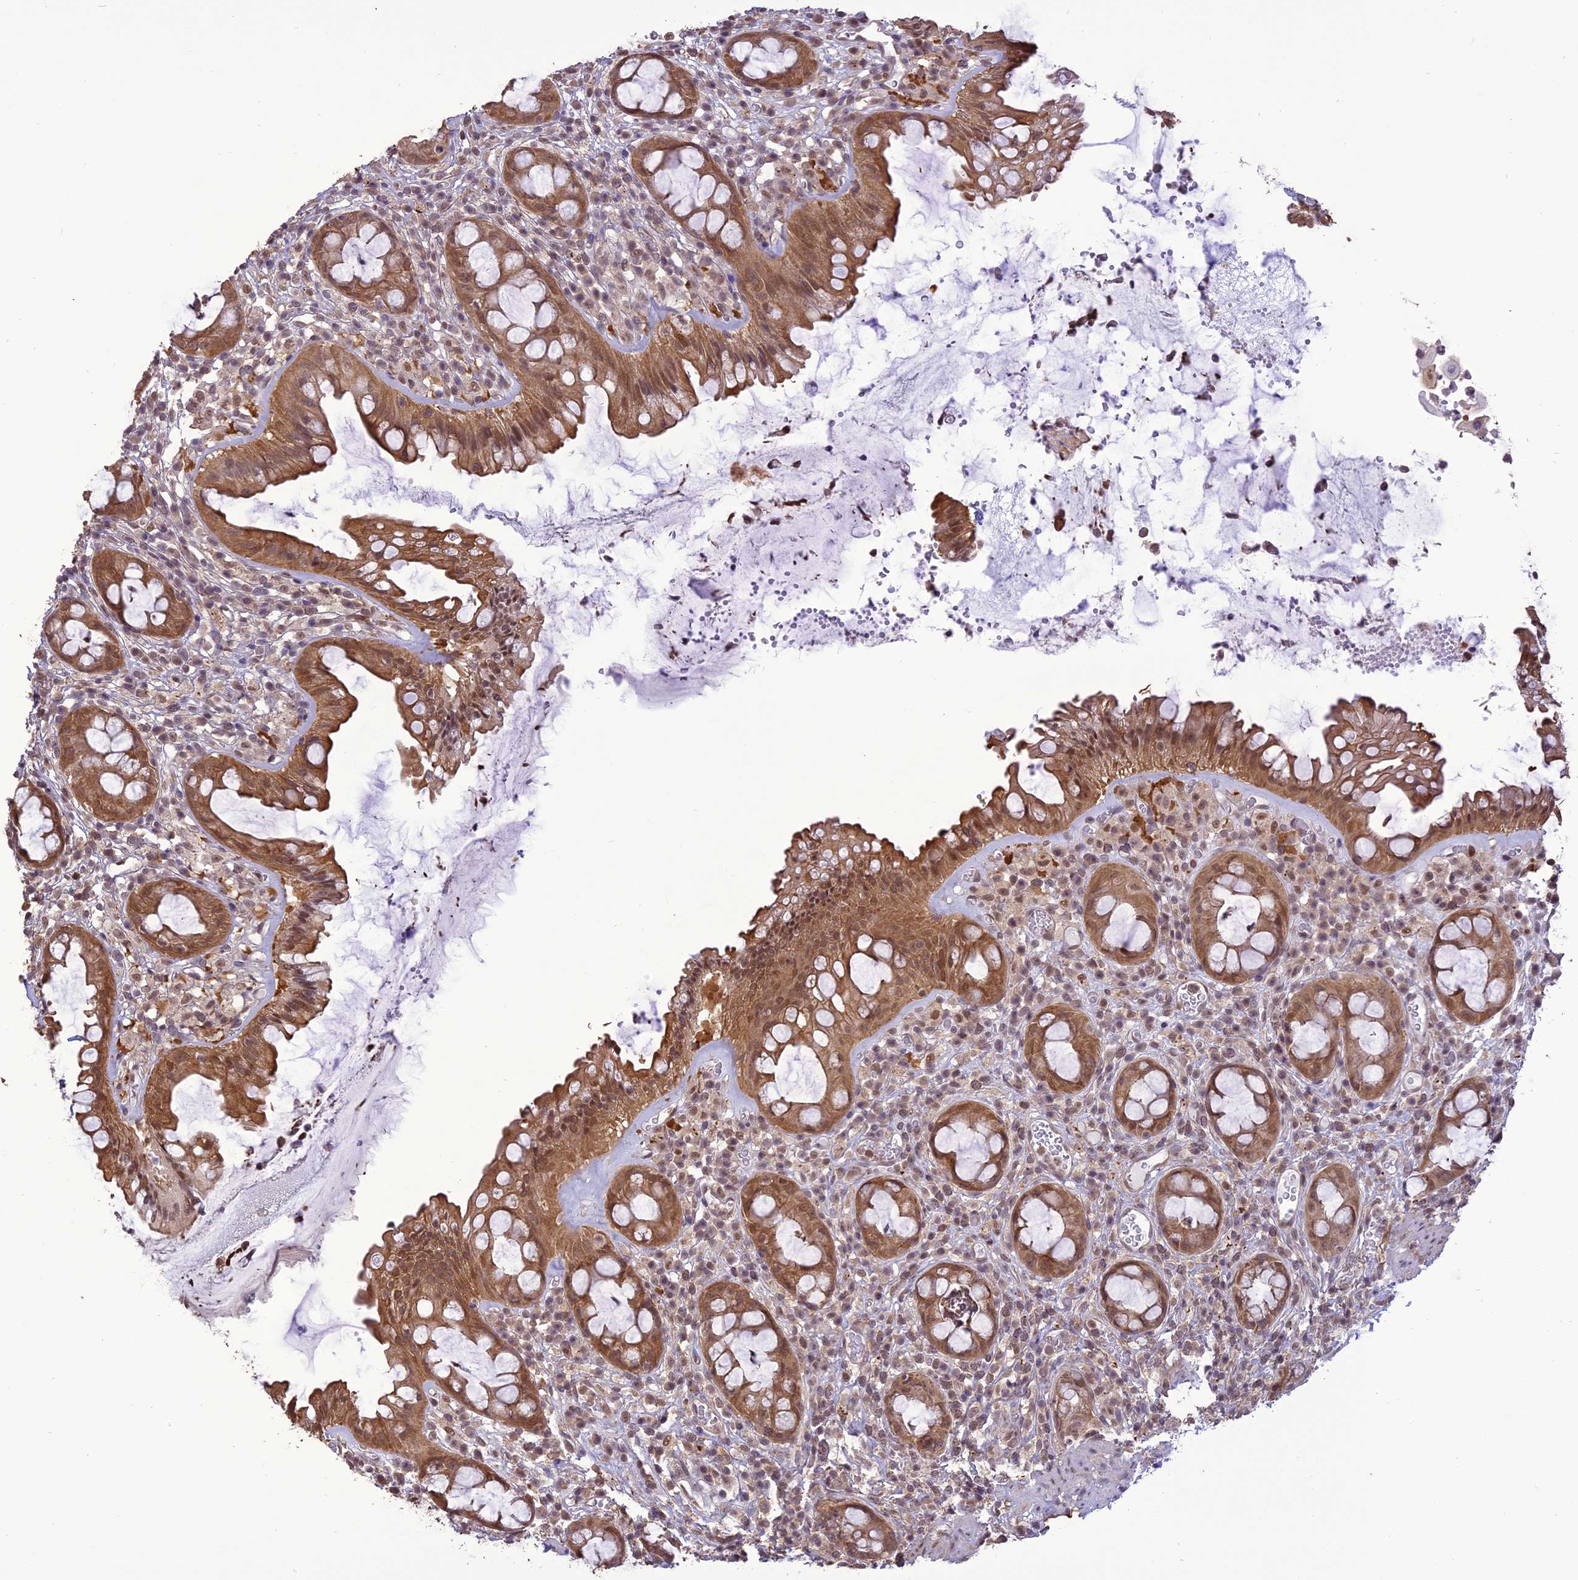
{"staining": {"intensity": "moderate", "quantity": ">75%", "location": "cytoplasmic/membranous,nuclear"}, "tissue": "rectum", "cell_type": "Glandular cells", "image_type": "normal", "snomed": [{"axis": "morphology", "description": "Normal tissue, NOS"}, {"axis": "topography", "description": "Rectum"}], "caption": "Immunohistochemistry photomicrograph of normal rectum: rectum stained using immunohistochemistry shows medium levels of moderate protein expression localized specifically in the cytoplasmic/membranous,nuclear of glandular cells, appearing as a cytoplasmic/membranous,nuclear brown color.", "gene": "TIGD7", "patient": {"sex": "female", "age": 57}}